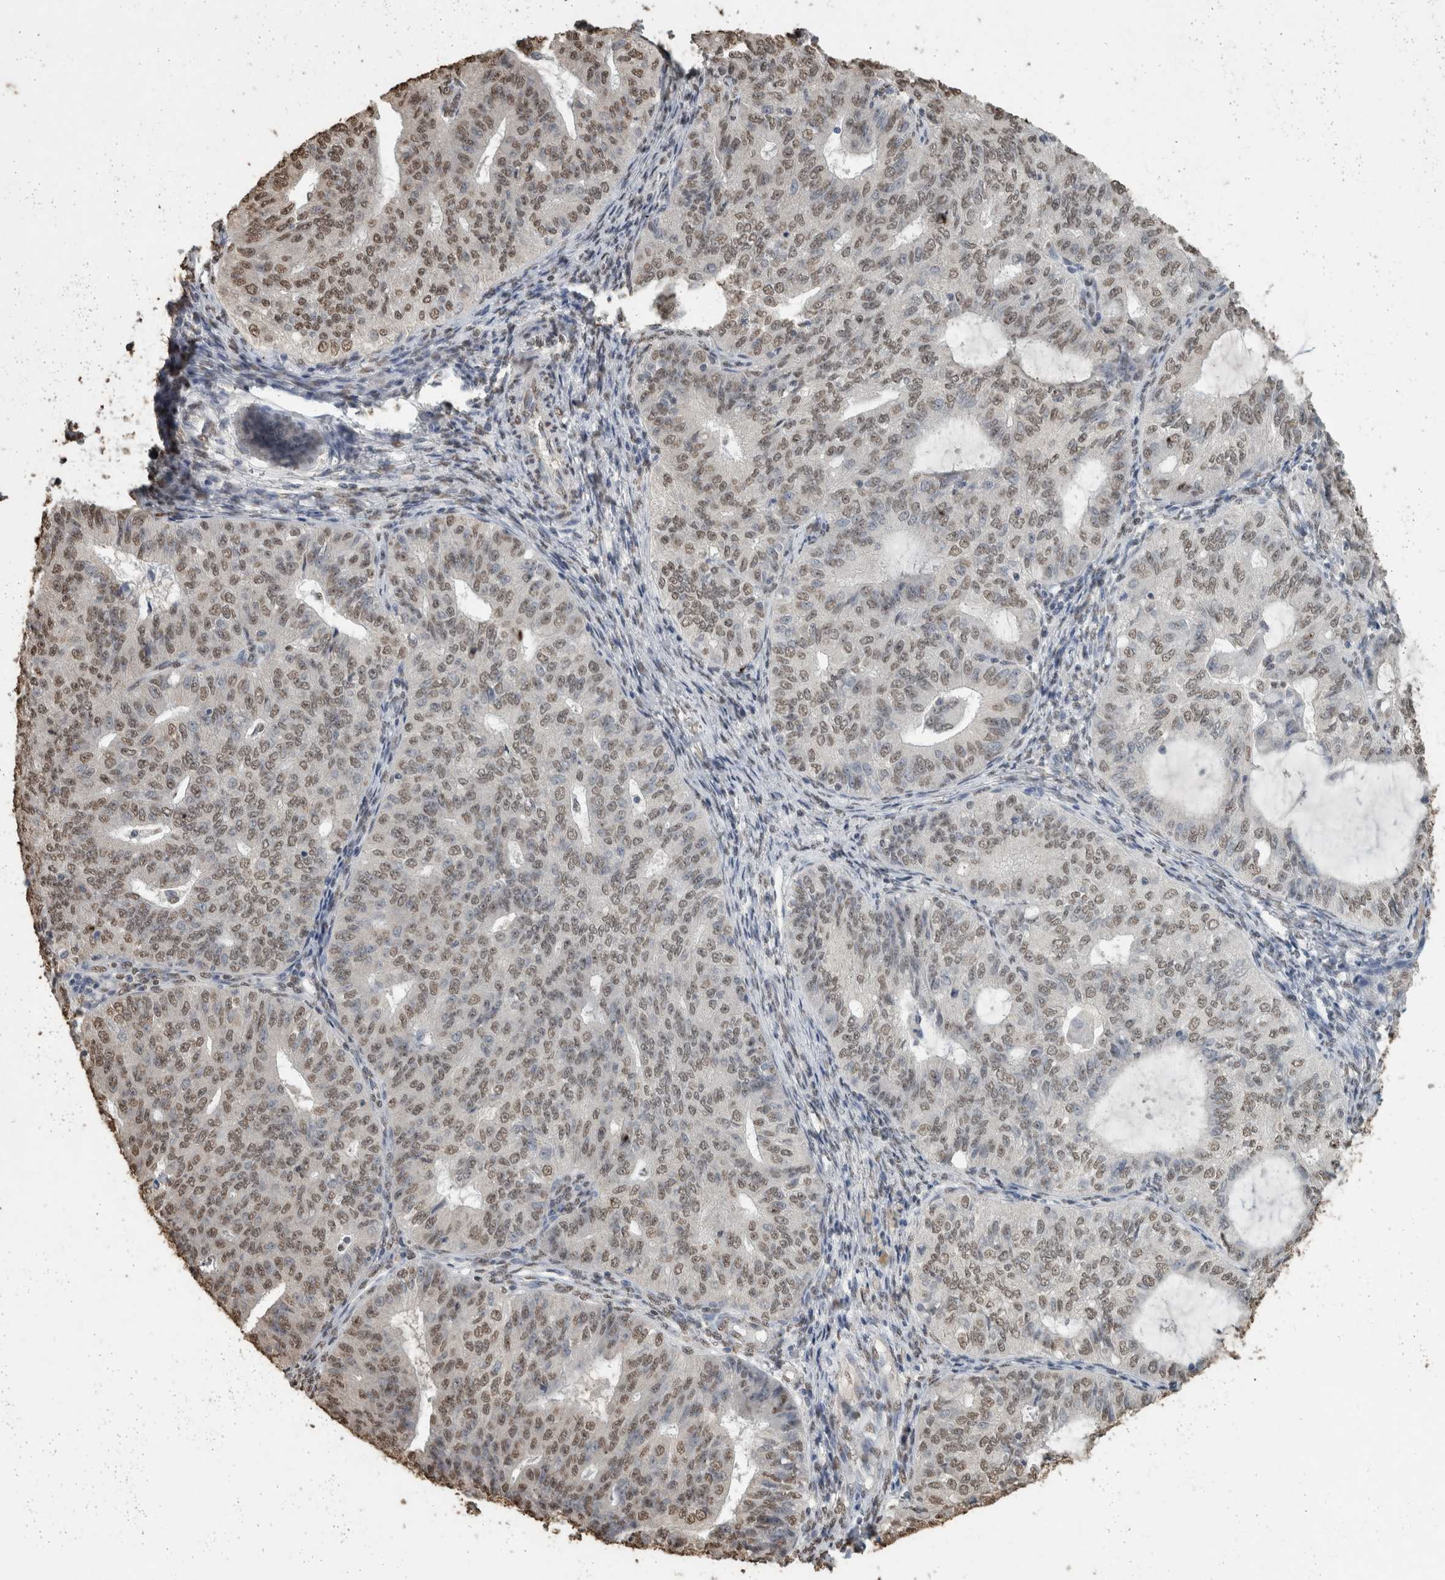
{"staining": {"intensity": "weak", "quantity": ">75%", "location": "nuclear"}, "tissue": "endometrial cancer", "cell_type": "Tumor cells", "image_type": "cancer", "snomed": [{"axis": "morphology", "description": "Adenocarcinoma, NOS"}, {"axis": "topography", "description": "Endometrium"}], "caption": "High-power microscopy captured an immunohistochemistry image of endometrial cancer (adenocarcinoma), revealing weak nuclear expression in about >75% of tumor cells. The protein of interest is shown in brown color, while the nuclei are stained blue.", "gene": "HAND2", "patient": {"sex": "female", "age": 32}}